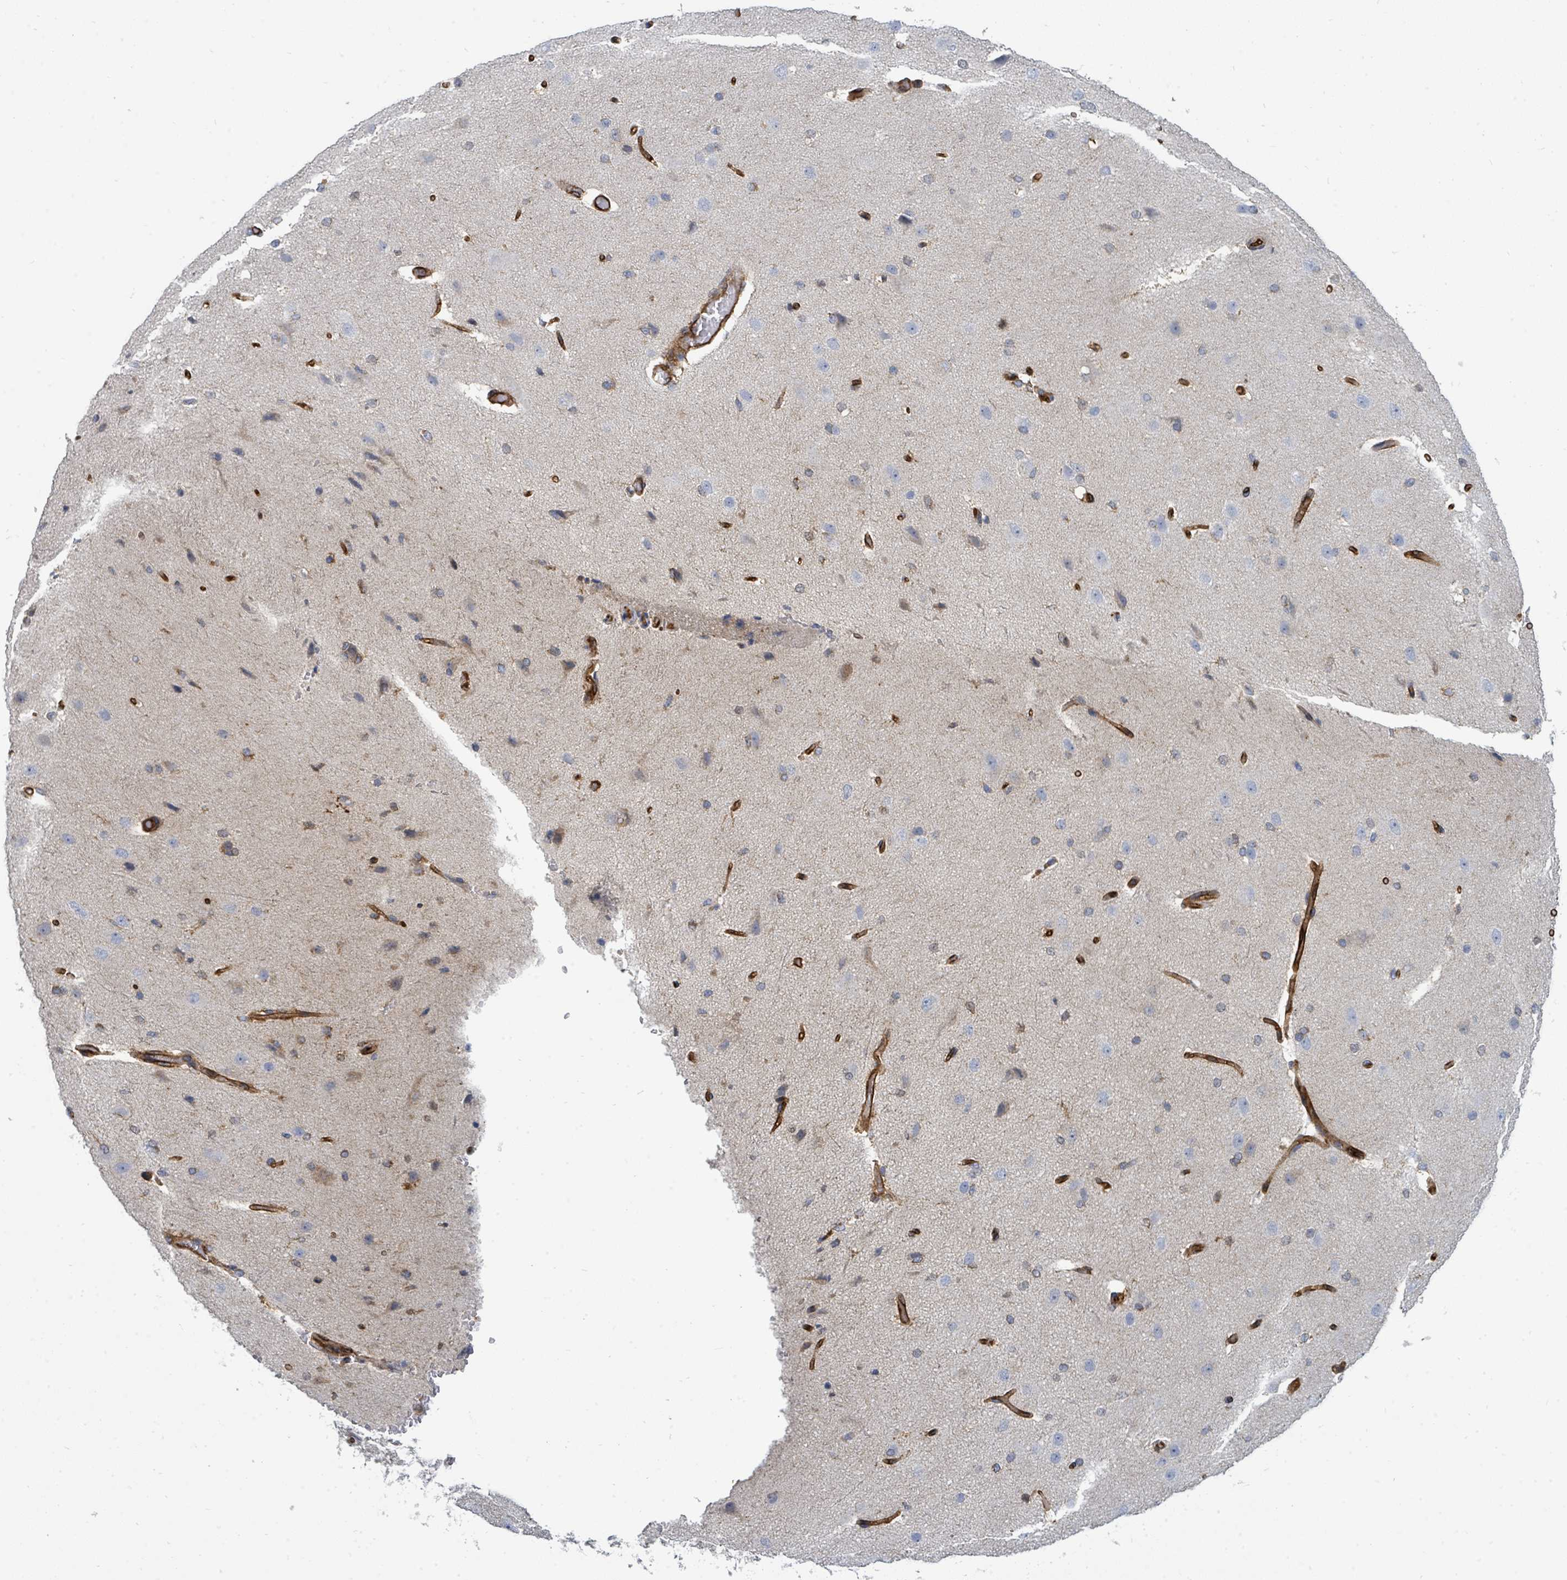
{"staining": {"intensity": "strong", "quantity": ">75%", "location": "cytoplasmic/membranous"}, "tissue": "cerebral cortex", "cell_type": "Endothelial cells", "image_type": "normal", "snomed": [{"axis": "morphology", "description": "Normal tissue, NOS"}, {"axis": "morphology", "description": "Inflammation, NOS"}, {"axis": "topography", "description": "Cerebral cortex"}], "caption": "The image shows staining of benign cerebral cortex, revealing strong cytoplasmic/membranous protein positivity (brown color) within endothelial cells.", "gene": "IFIT1", "patient": {"sex": "male", "age": 6}}